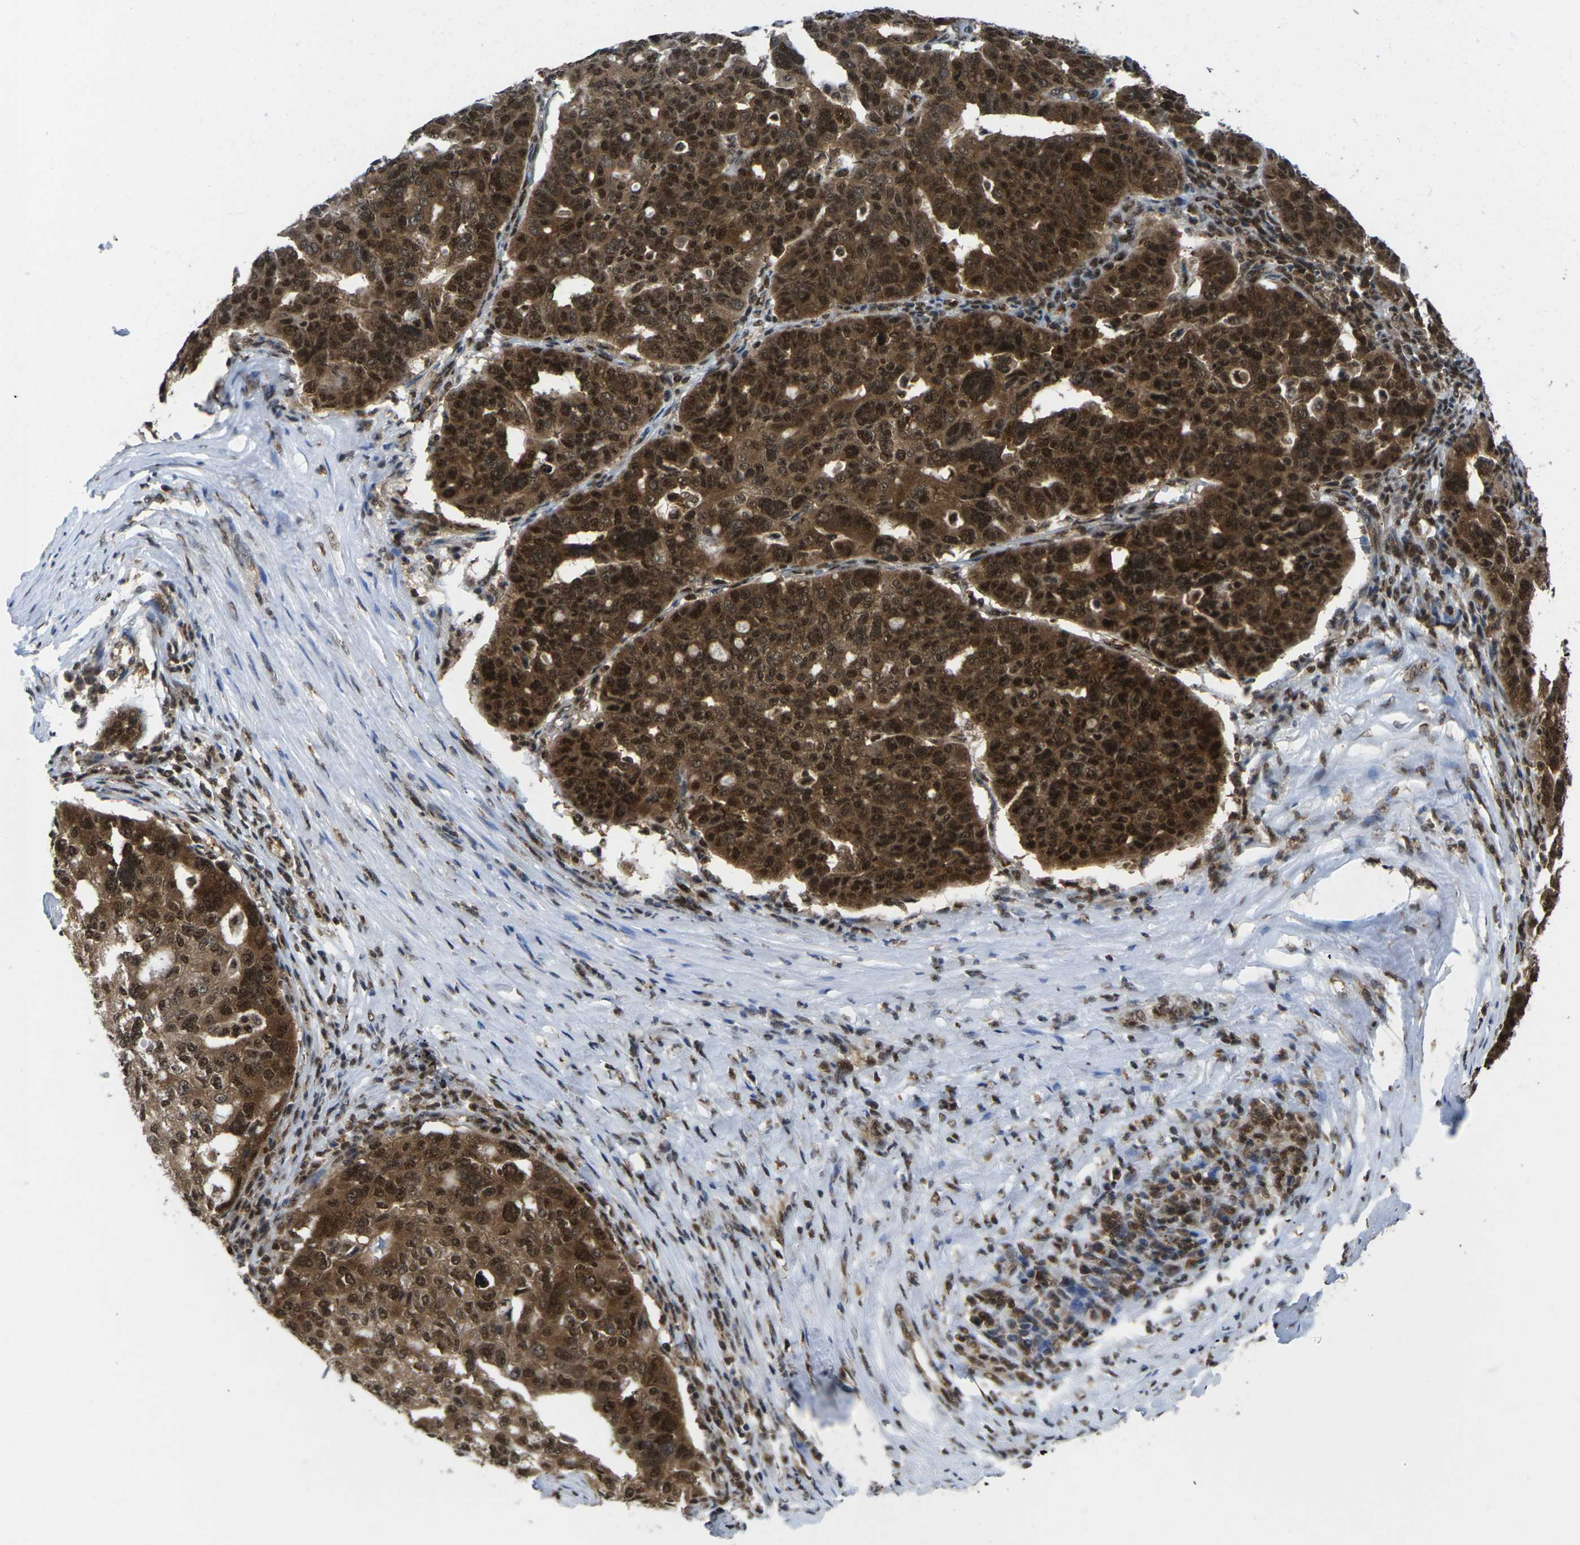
{"staining": {"intensity": "strong", "quantity": ">75%", "location": "cytoplasmic/membranous,nuclear"}, "tissue": "ovarian cancer", "cell_type": "Tumor cells", "image_type": "cancer", "snomed": [{"axis": "morphology", "description": "Cystadenocarcinoma, serous, NOS"}, {"axis": "topography", "description": "Ovary"}], "caption": "DAB (3,3'-diaminobenzidine) immunohistochemical staining of human ovarian serous cystadenocarcinoma displays strong cytoplasmic/membranous and nuclear protein positivity in approximately >75% of tumor cells.", "gene": "MAGOH", "patient": {"sex": "female", "age": 59}}